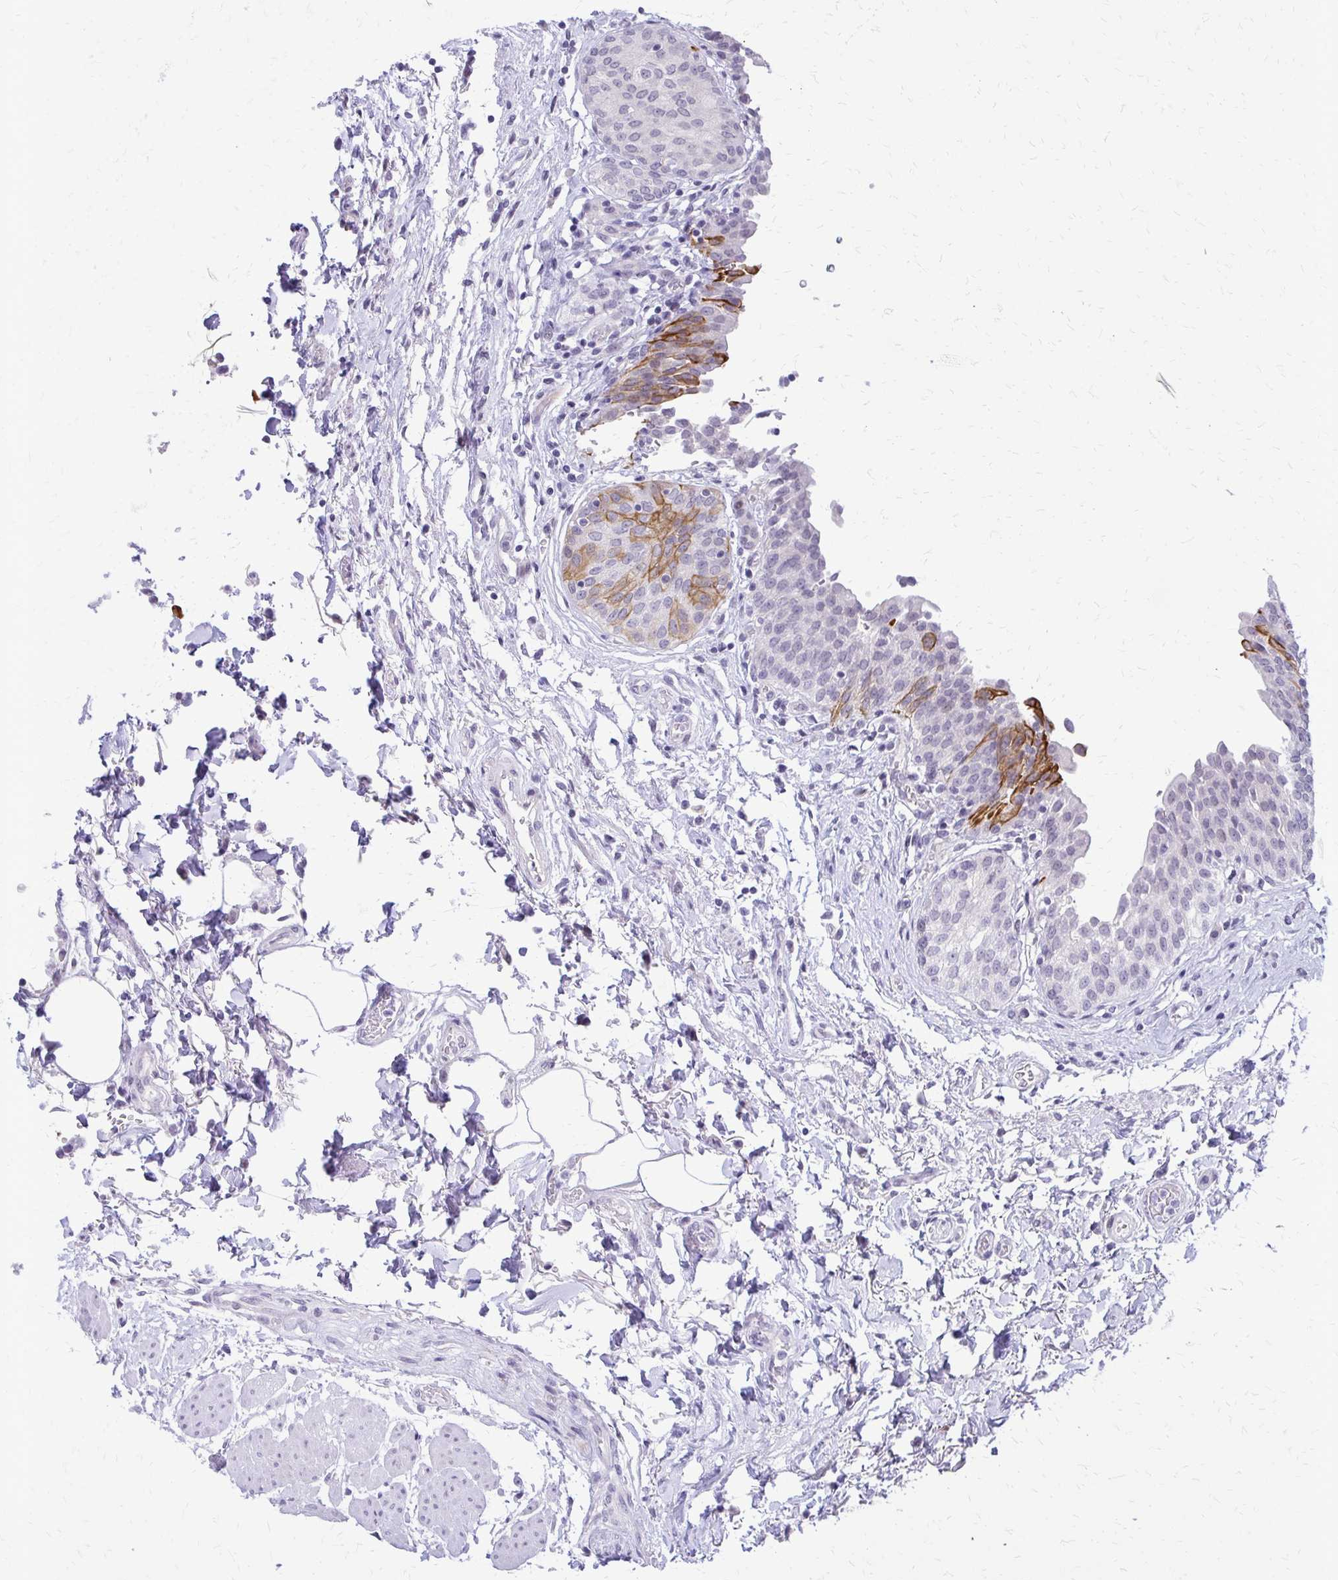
{"staining": {"intensity": "strong", "quantity": "25%-75%", "location": "cytoplasmic/membranous"}, "tissue": "urinary bladder", "cell_type": "Urothelial cells", "image_type": "normal", "snomed": [{"axis": "morphology", "description": "Normal tissue, NOS"}, {"axis": "topography", "description": "Urinary bladder"}], "caption": "Immunohistochemistry (IHC) (DAB (3,3'-diaminobenzidine)) staining of benign human urinary bladder displays strong cytoplasmic/membranous protein expression in about 25%-75% of urothelial cells.", "gene": "EPYC", "patient": {"sex": "male", "age": 68}}